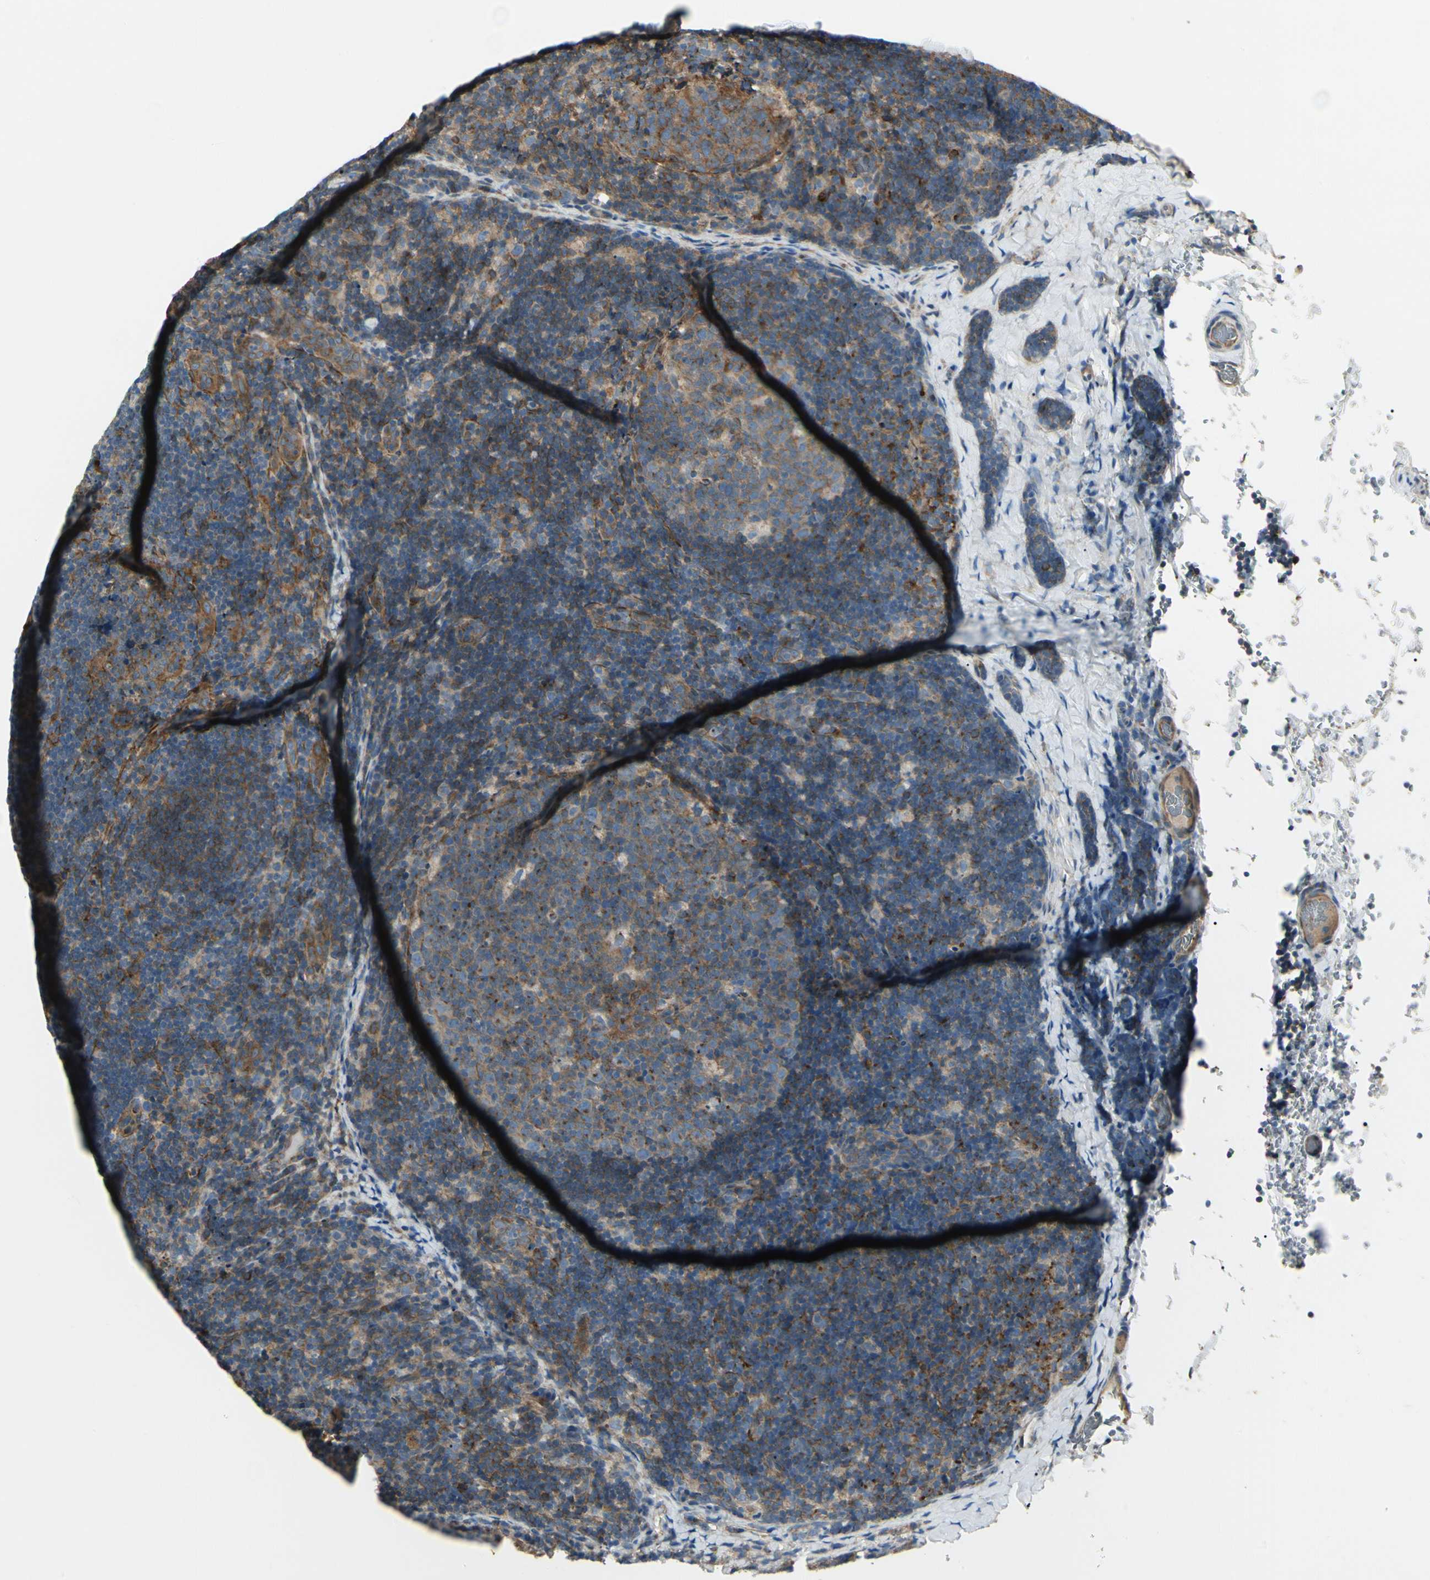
{"staining": {"intensity": "moderate", "quantity": ">75%", "location": "cytoplasmic/membranous"}, "tissue": "lymph node", "cell_type": "Germinal center cells", "image_type": "normal", "snomed": [{"axis": "morphology", "description": "Normal tissue, NOS"}, {"axis": "topography", "description": "Lymph node"}], "caption": "Protein expression analysis of normal human lymph node reveals moderate cytoplasmic/membranous expression in about >75% of germinal center cells. Nuclei are stained in blue.", "gene": "ABCA3", "patient": {"sex": "female", "age": 14}}